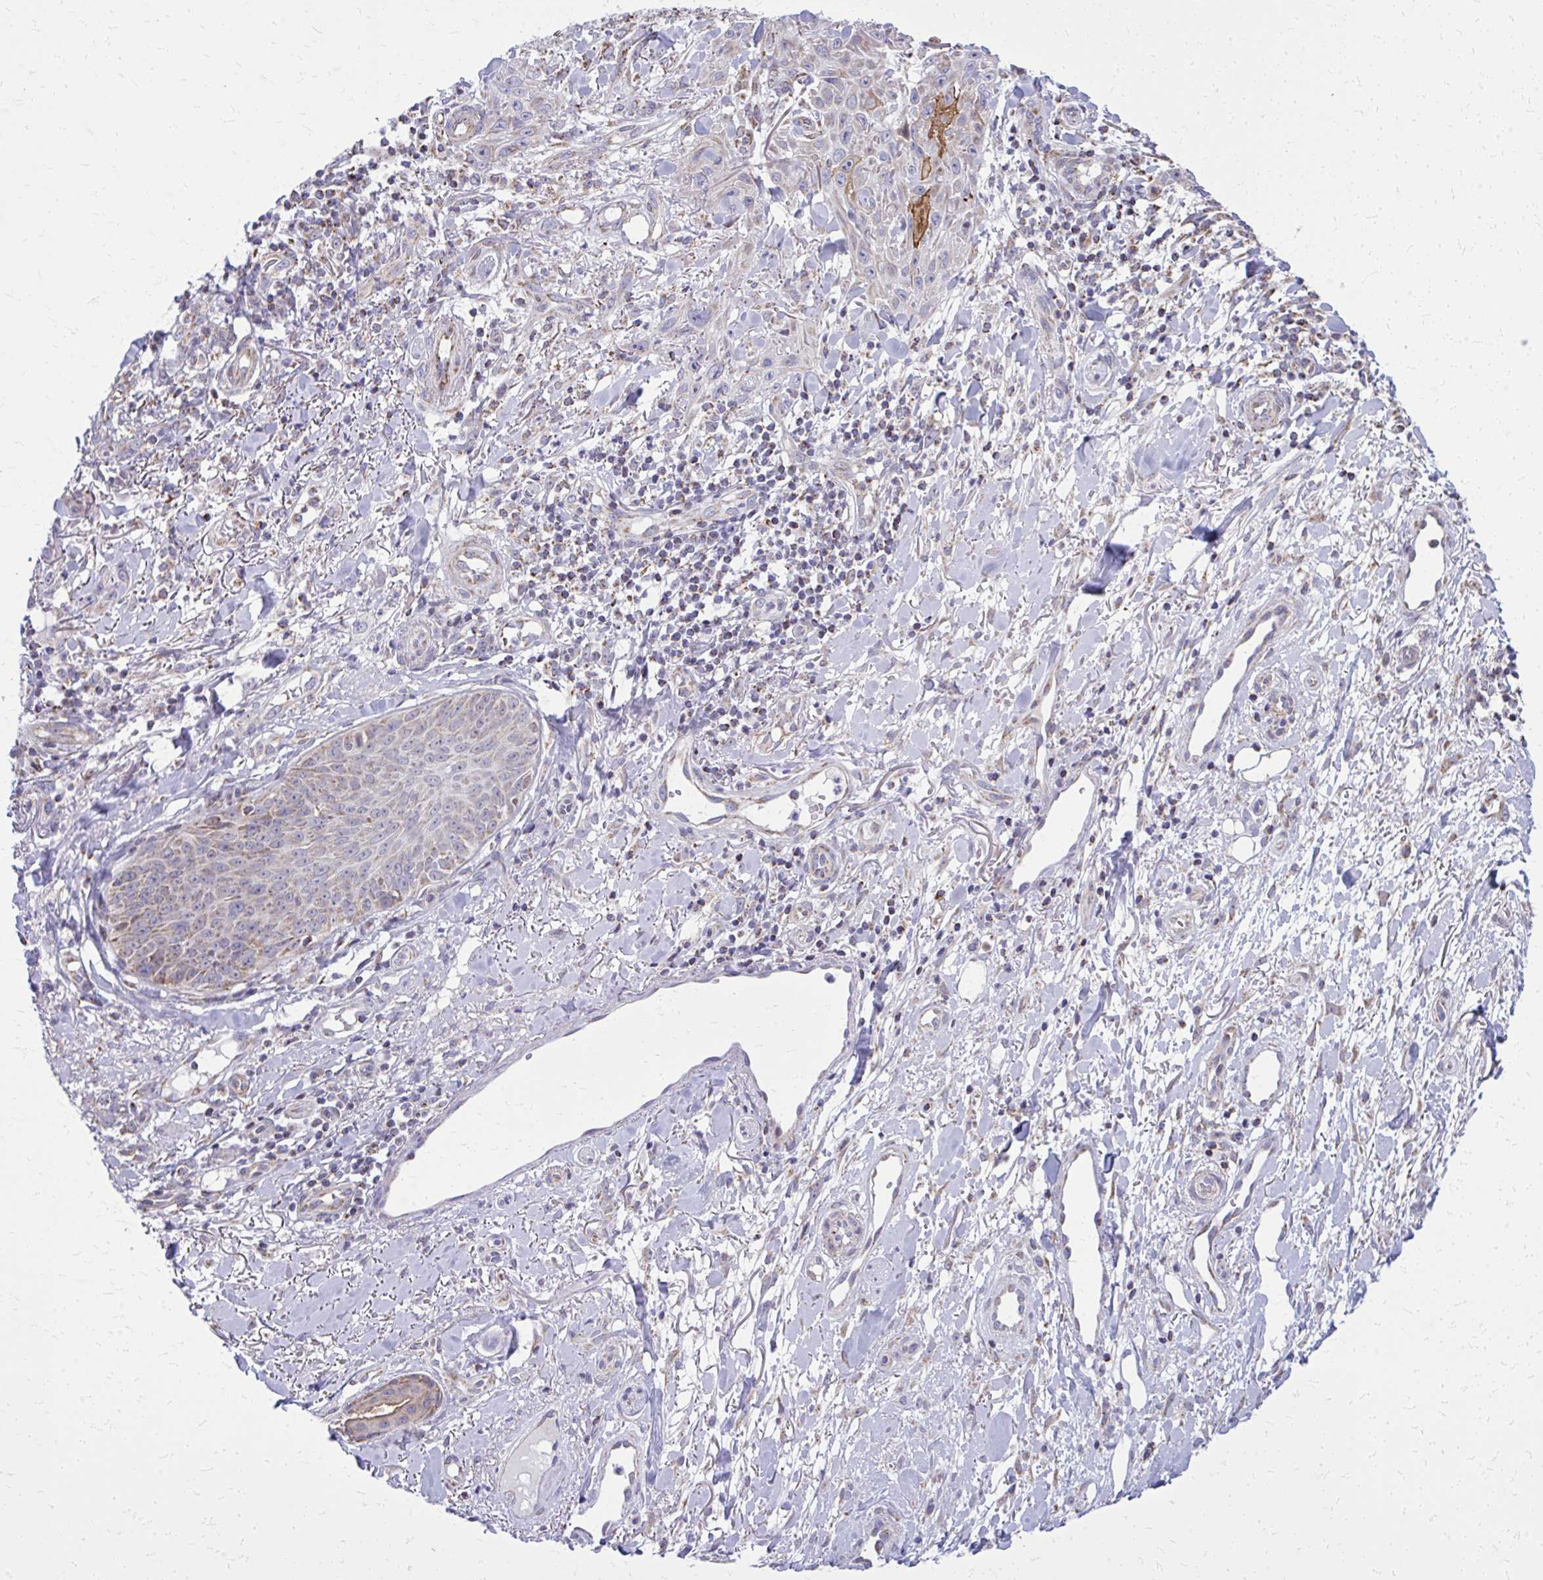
{"staining": {"intensity": "moderate", "quantity": "<25%", "location": "cytoplasmic/membranous"}, "tissue": "skin cancer", "cell_type": "Tumor cells", "image_type": "cancer", "snomed": [{"axis": "morphology", "description": "Squamous cell carcinoma, NOS"}, {"axis": "topography", "description": "Skin"}], "caption": "Human skin cancer (squamous cell carcinoma) stained for a protein (brown) exhibits moderate cytoplasmic/membranous positive positivity in about <25% of tumor cells.", "gene": "ZNF362", "patient": {"sex": "male", "age": 86}}